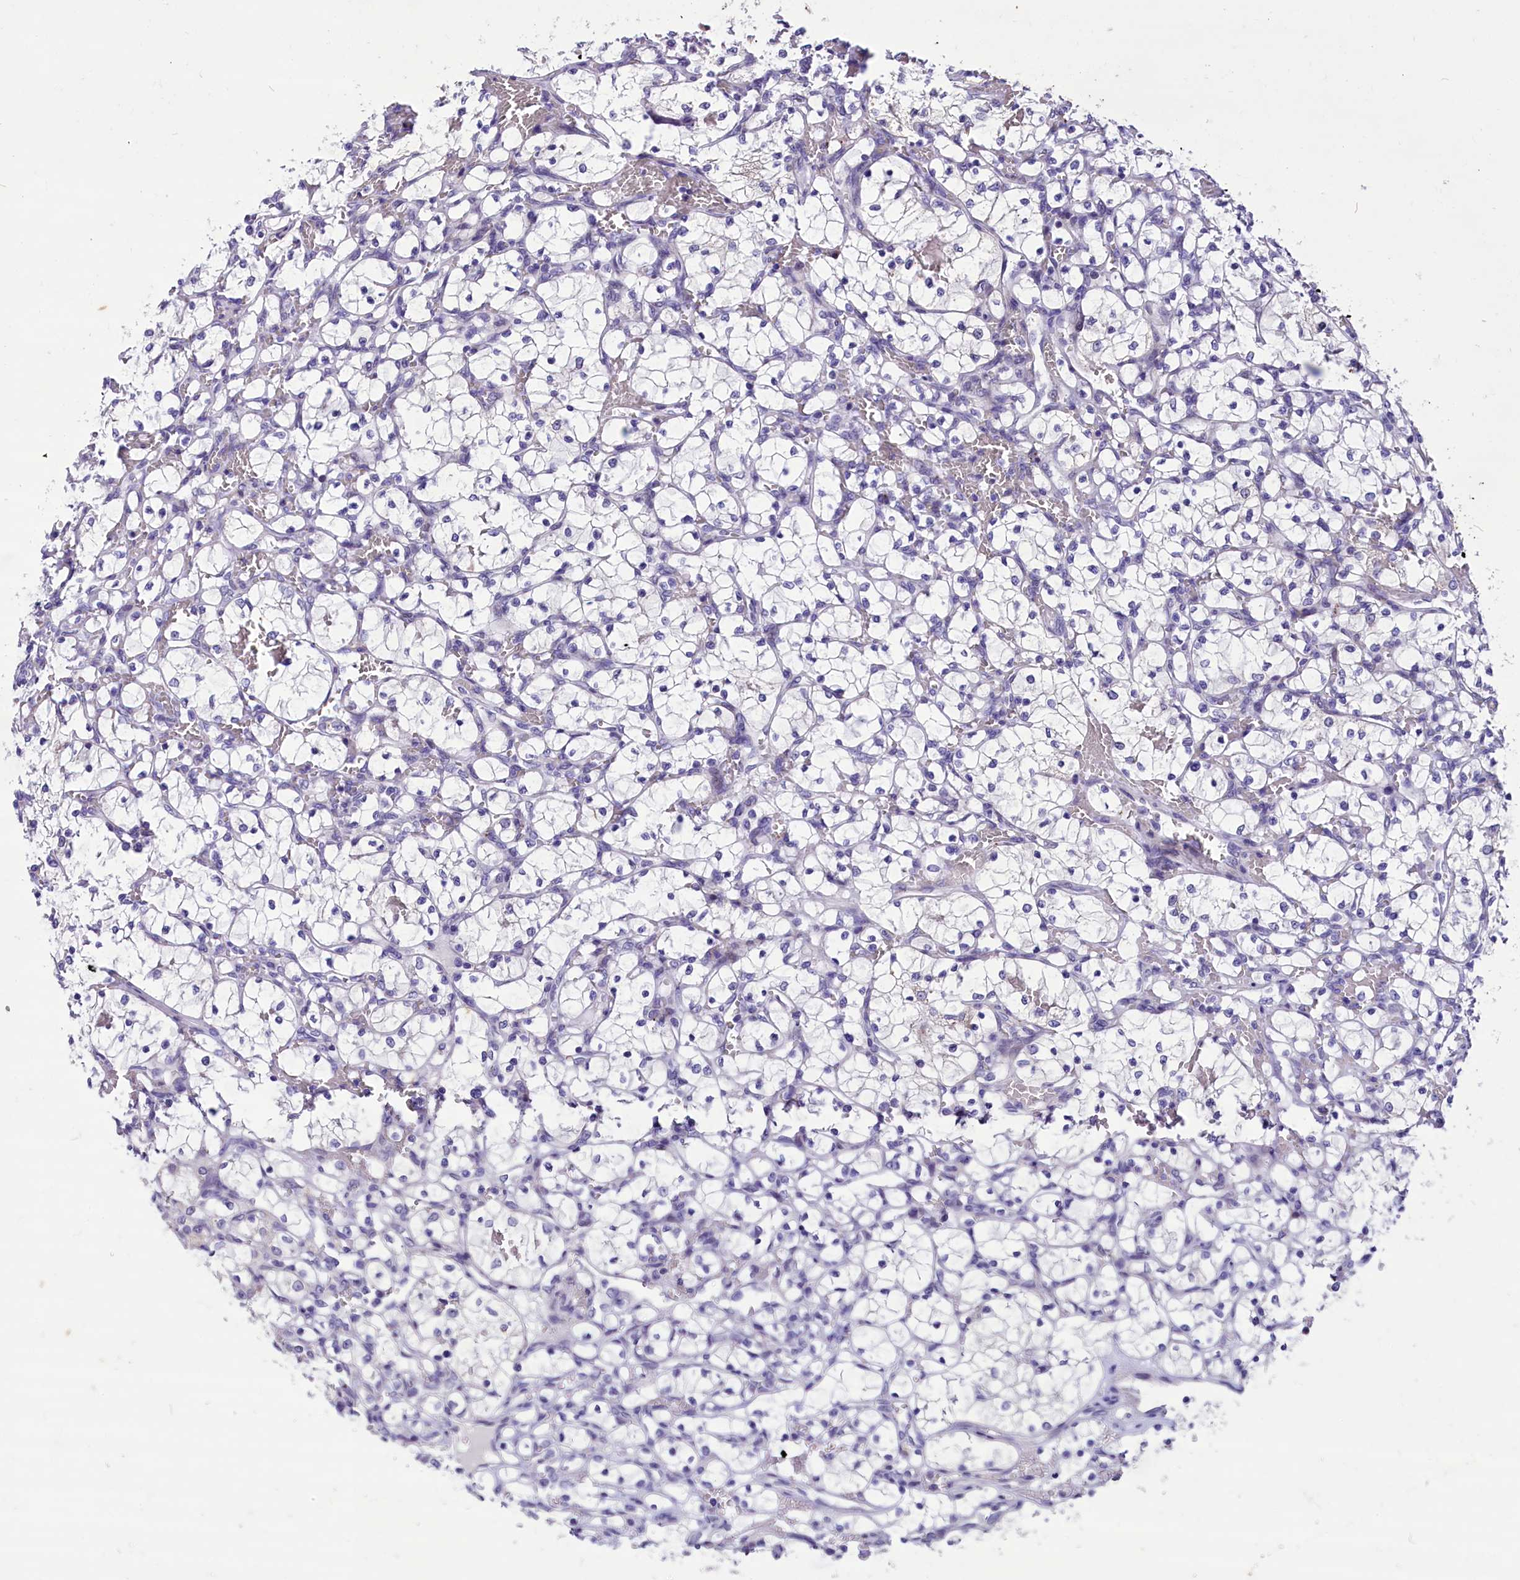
{"staining": {"intensity": "negative", "quantity": "none", "location": "none"}, "tissue": "renal cancer", "cell_type": "Tumor cells", "image_type": "cancer", "snomed": [{"axis": "morphology", "description": "Adenocarcinoma, NOS"}, {"axis": "topography", "description": "Kidney"}], "caption": "IHC photomicrograph of neoplastic tissue: renal cancer (adenocarcinoma) stained with DAB (3,3'-diaminobenzidine) displays no significant protein expression in tumor cells.", "gene": "SCD5", "patient": {"sex": "female", "age": 69}}